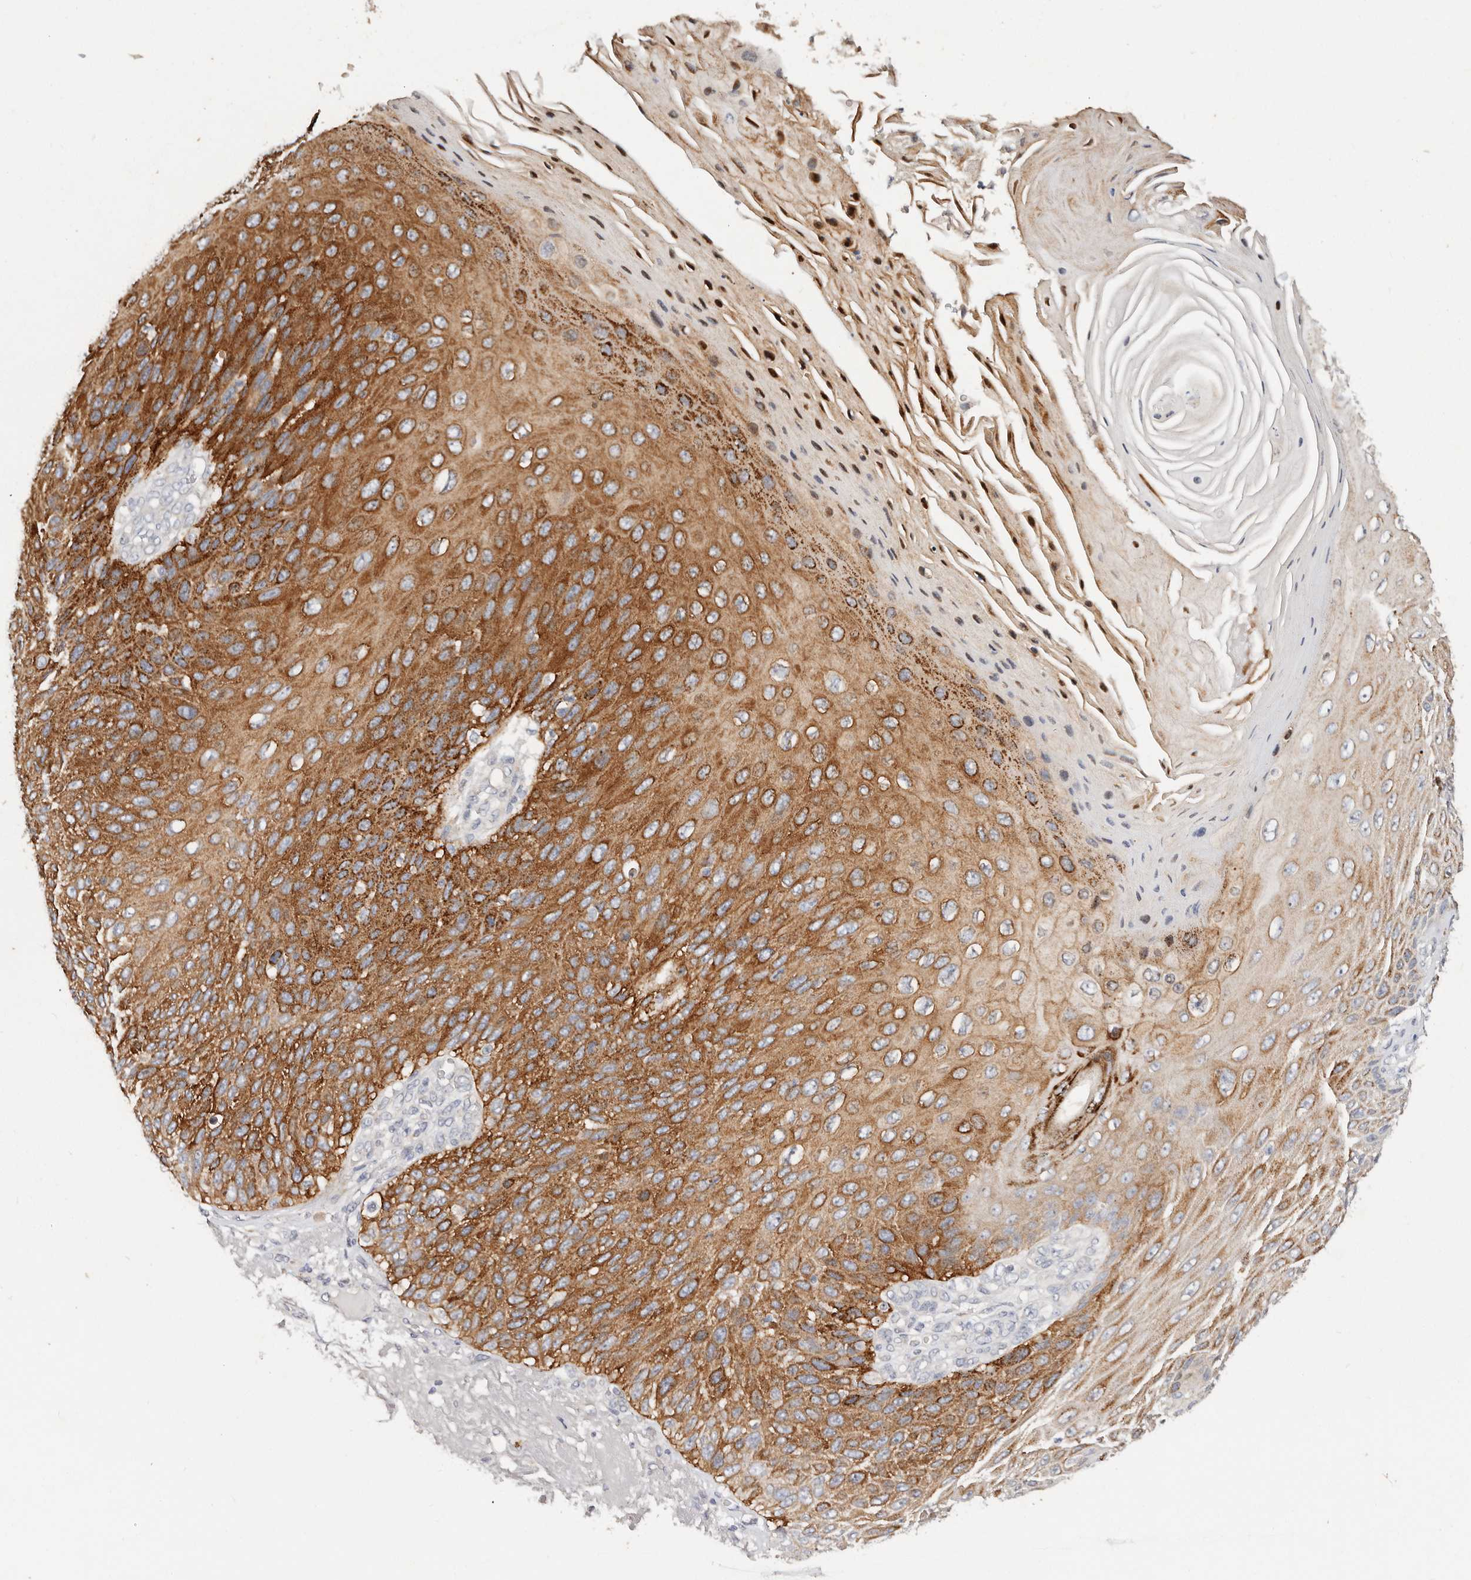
{"staining": {"intensity": "moderate", "quantity": ">75%", "location": "cytoplasmic/membranous"}, "tissue": "skin cancer", "cell_type": "Tumor cells", "image_type": "cancer", "snomed": [{"axis": "morphology", "description": "Squamous cell carcinoma, NOS"}, {"axis": "topography", "description": "Skin"}], "caption": "Skin squamous cell carcinoma stained with a protein marker displays moderate staining in tumor cells.", "gene": "VIPAS39", "patient": {"sex": "female", "age": 88}}